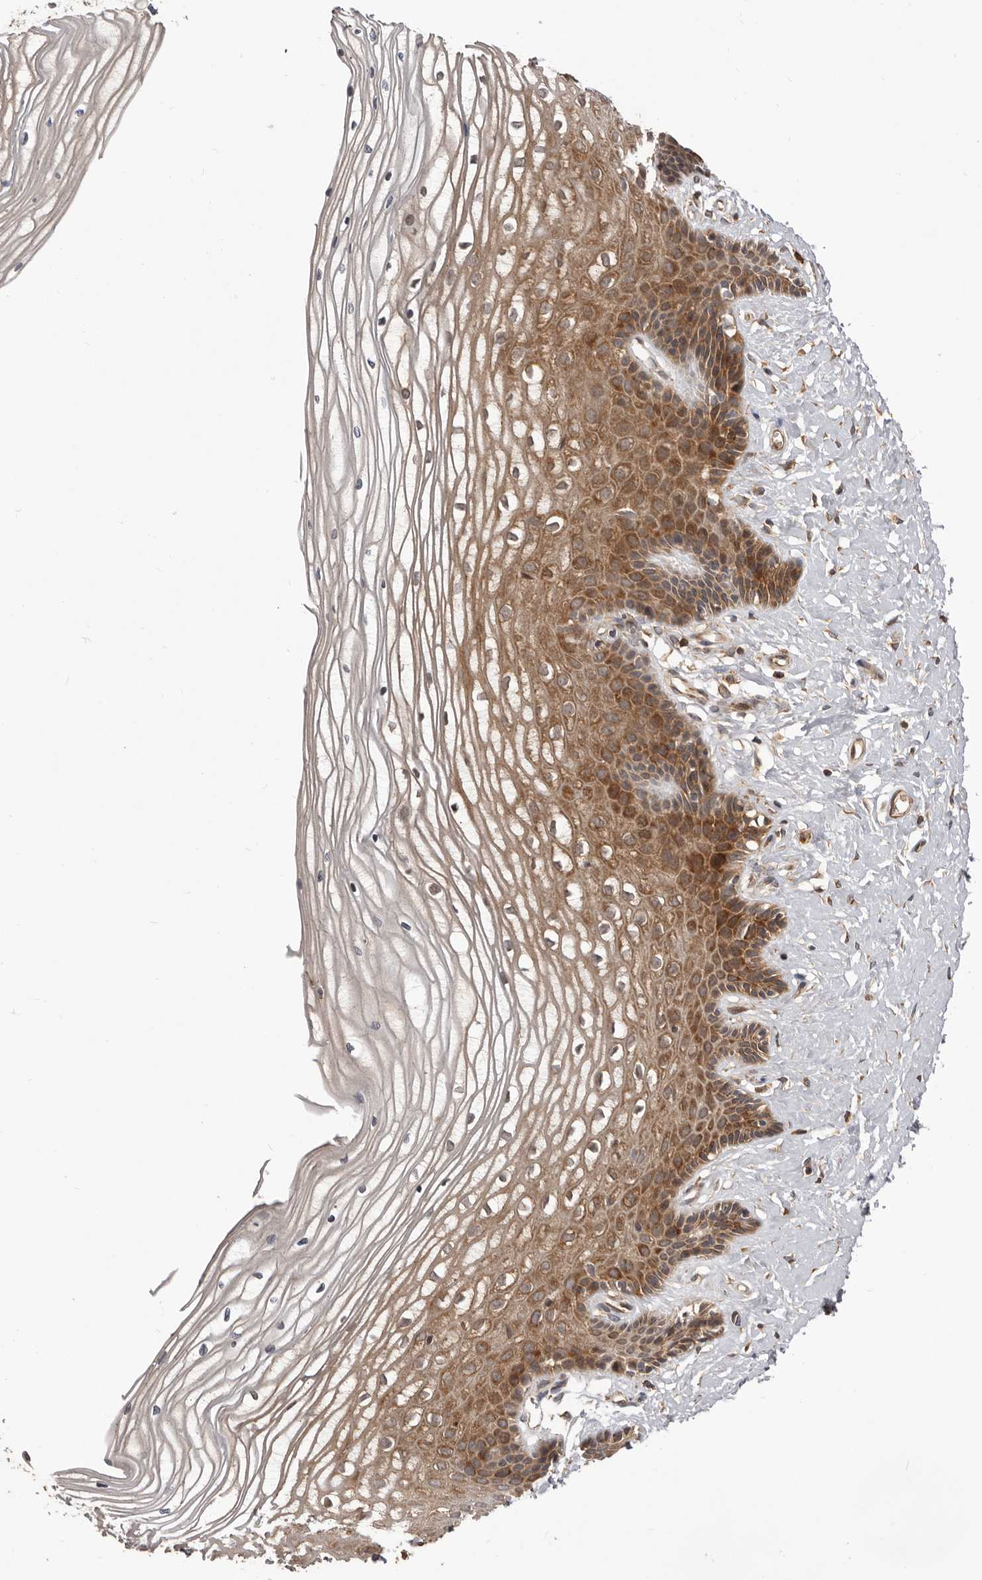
{"staining": {"intensity": "strong", "quantity": ">75%", "location": "cytoplasmic/membranous"}, "tissue": "vagina", "cell_type": "Squamous epithelial cells", "image_type": "normal", "snomed": [{"axis": "morphology", "description": "Normal tissue, NOS"}, {"axis": "topography", "description": "Vagina"}, {"axis": "topography", "description": "Cervix"}], "caption": "Immunohistochemical staining of benign vagina exhibits strong cytoplasmic/membranous protein staining in about >75% of squamous epithelial cells.", "gene": "HBS1L", "patient": {"sex": "female", "age": 40}}